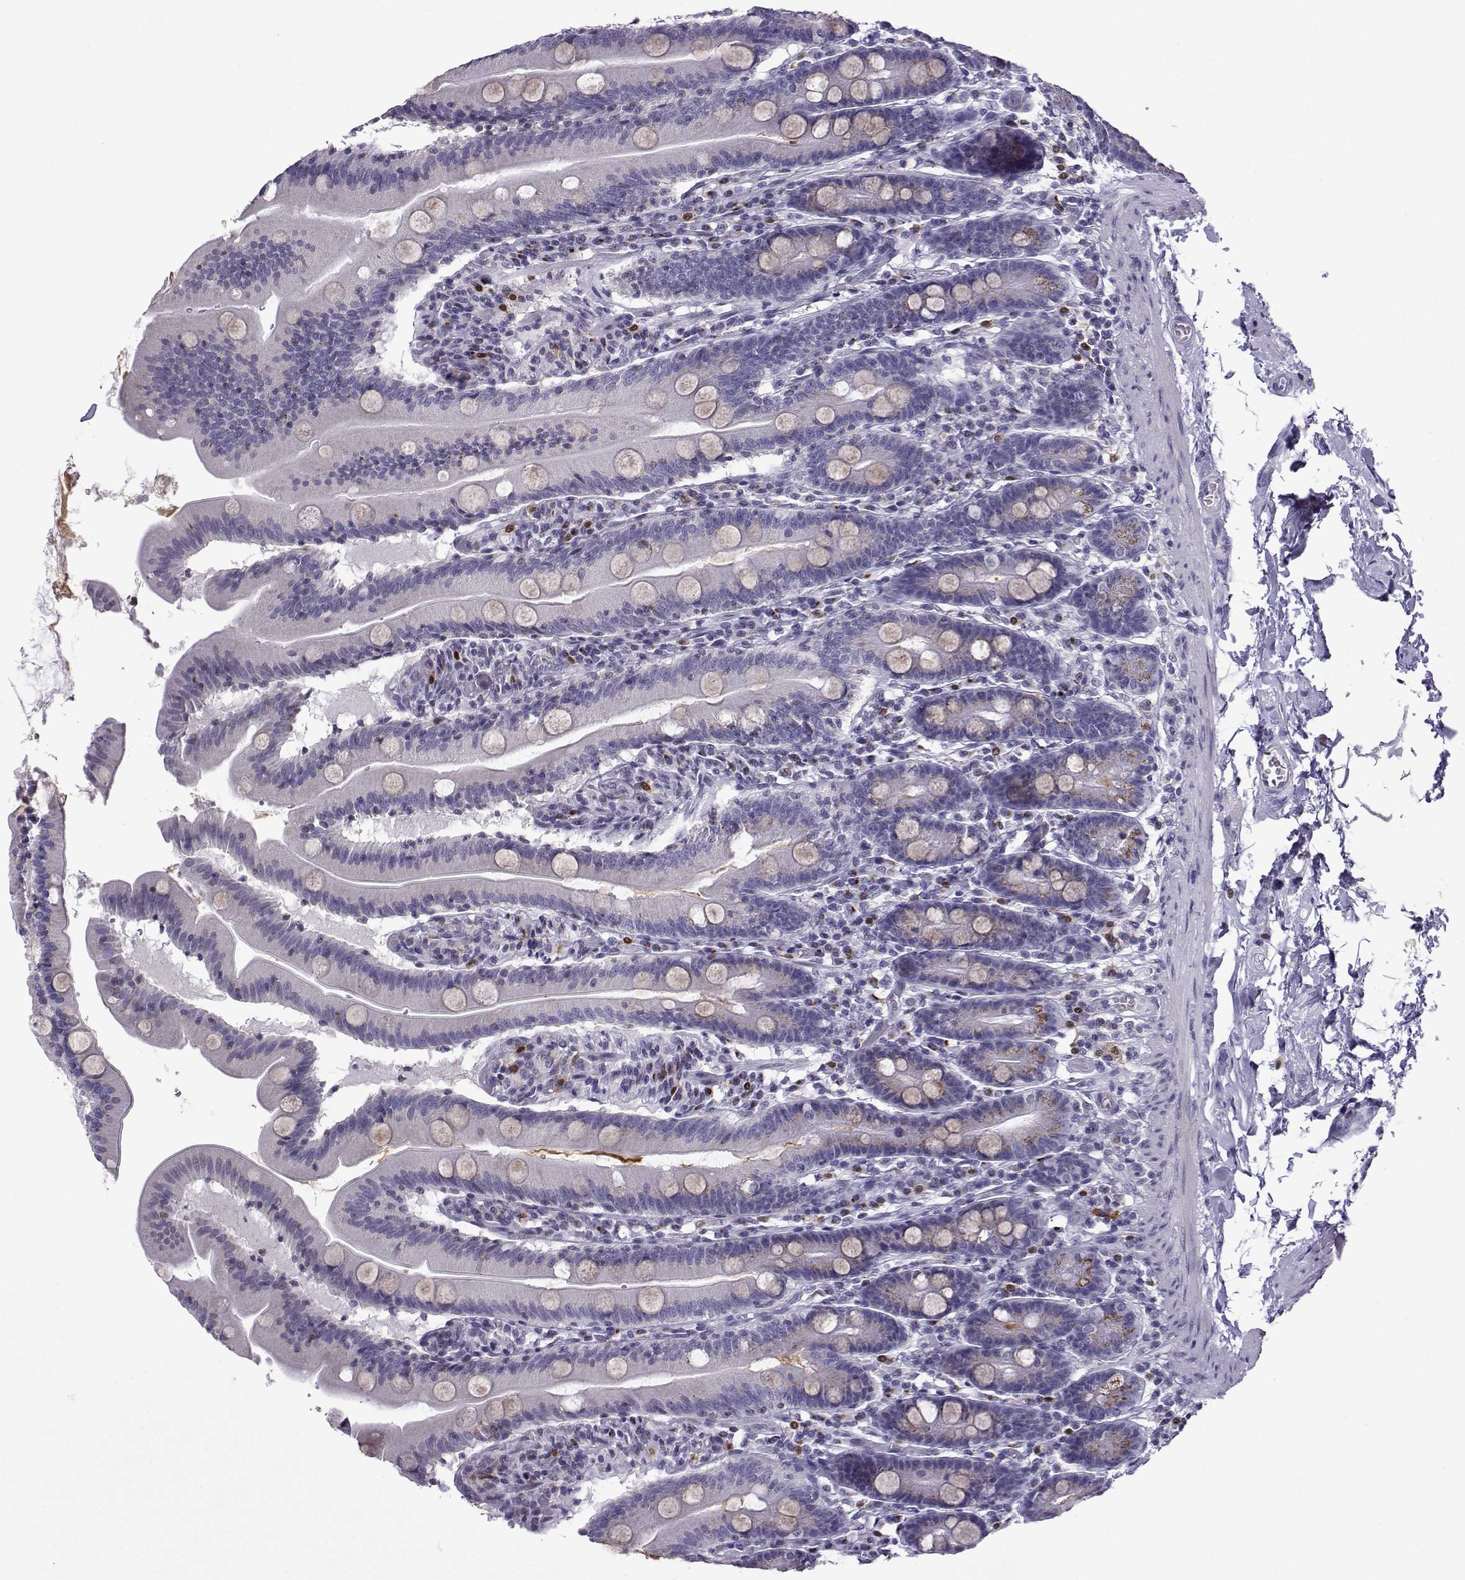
{"staining": {"intensity": "negative", "quantity": "none", "location": "none"}, "tissue": "small intestine", "cell_type": "Glandular cells", "image_type": "normal", "snomed": [{"axis": "morphology", "description": "Normal tissue, NOS"}, {"axis": "topography", "description": "Small intestine"}], "caption": "This is an immunohistochemistry (IHC) image of unremarkable human small intestine. There is no positivity in glandular cells.", "gene": "HTR7", "patient": {"sex": "male", "age": 37}}